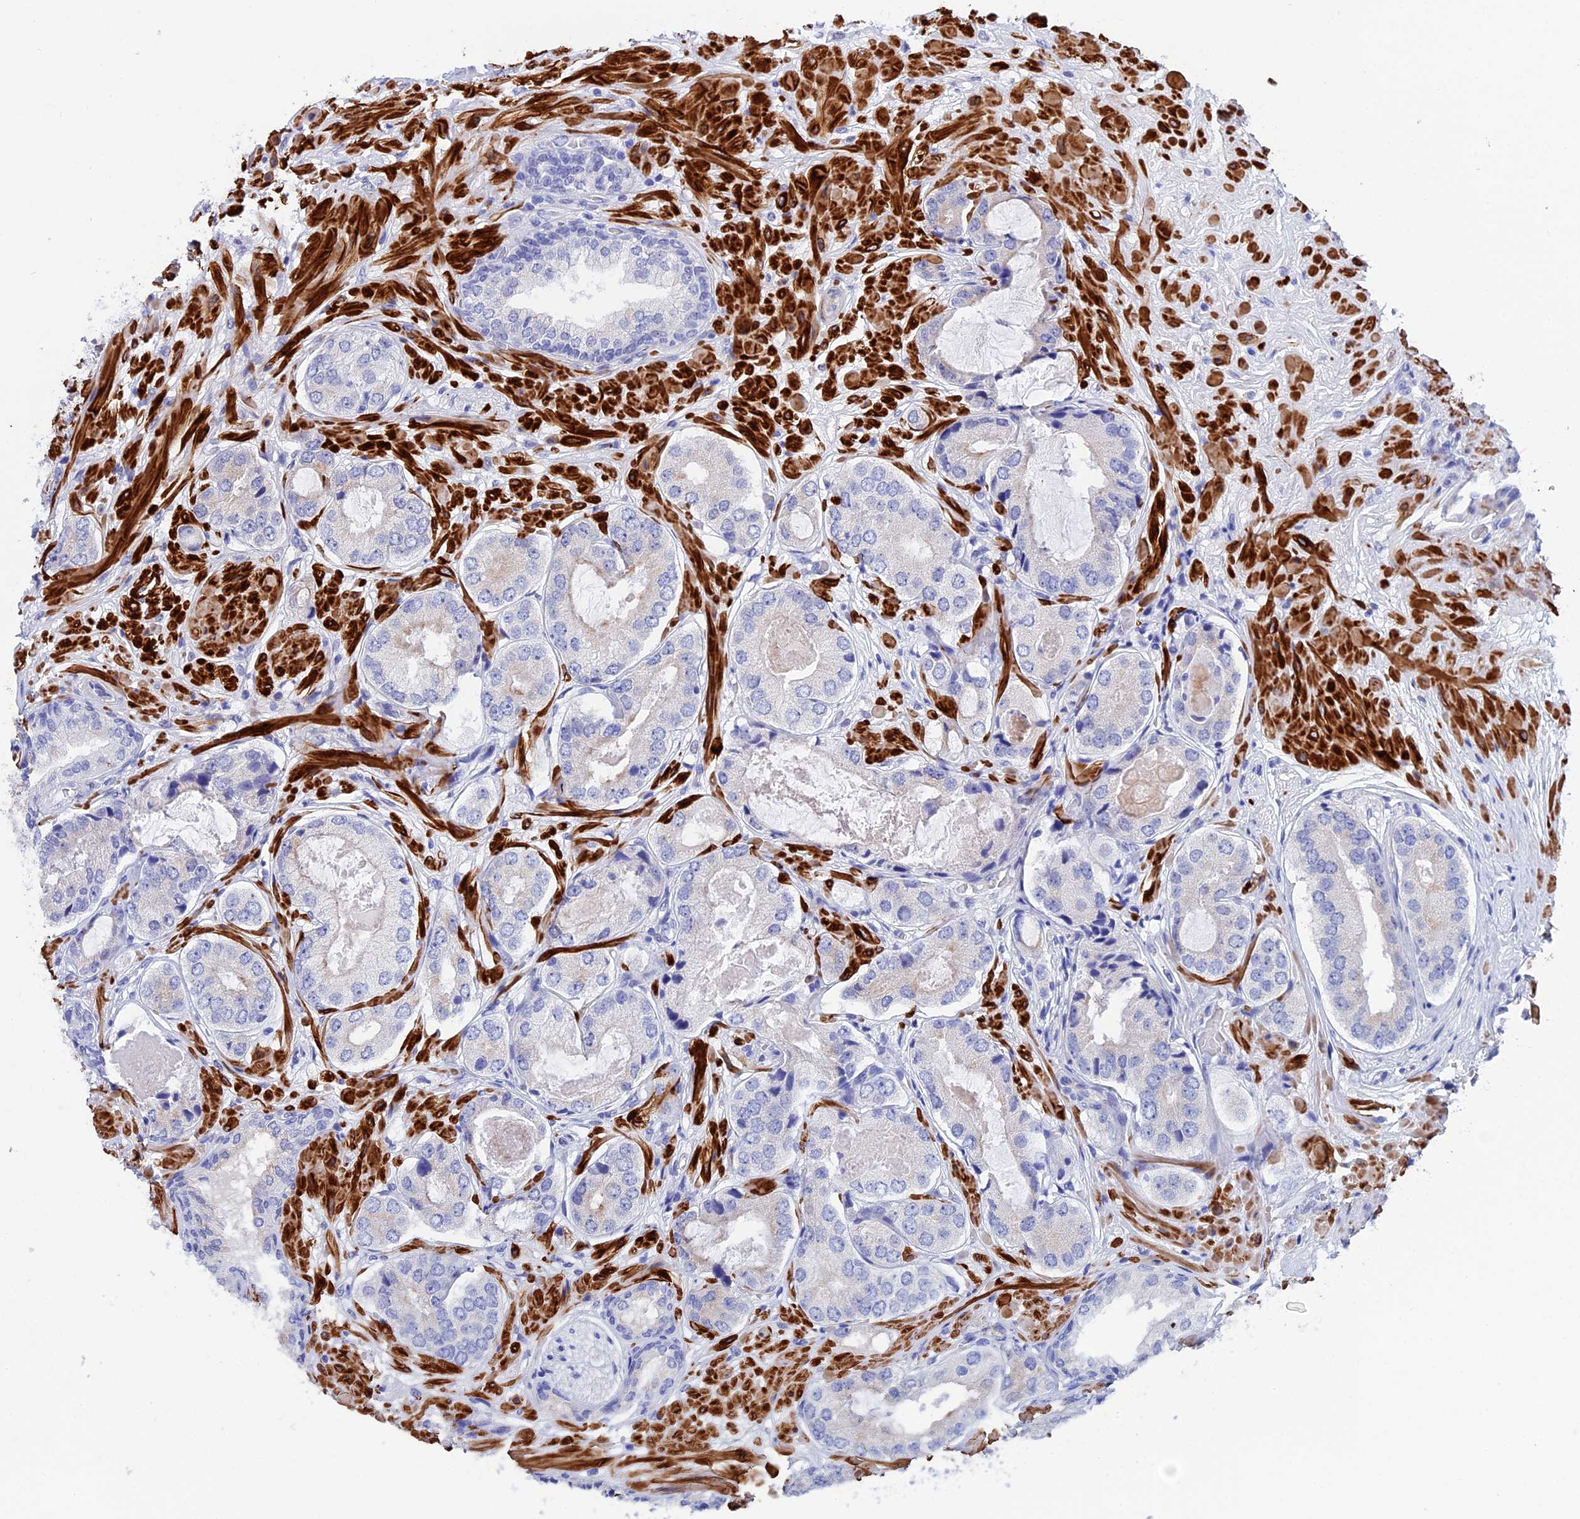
{"staining": {"intensity": "negative", "quantity": "none", "location": "none"}, "tissue": "prostate cancer", "cell_type": "Tumor cells", "image_type": "cancer", "snomed": [{"axis": "morphology", "description": "Adenocarcinoma, High grade"}, {"axis": "topography", "description": "Prostate"}], "caption": "Photomicrograph shows no protein positivity in tumor cells of prostate high-grade adenocarcinoma tissue.", "gene": "WDR83", "patient": {"sex": "male", "age": 59}}